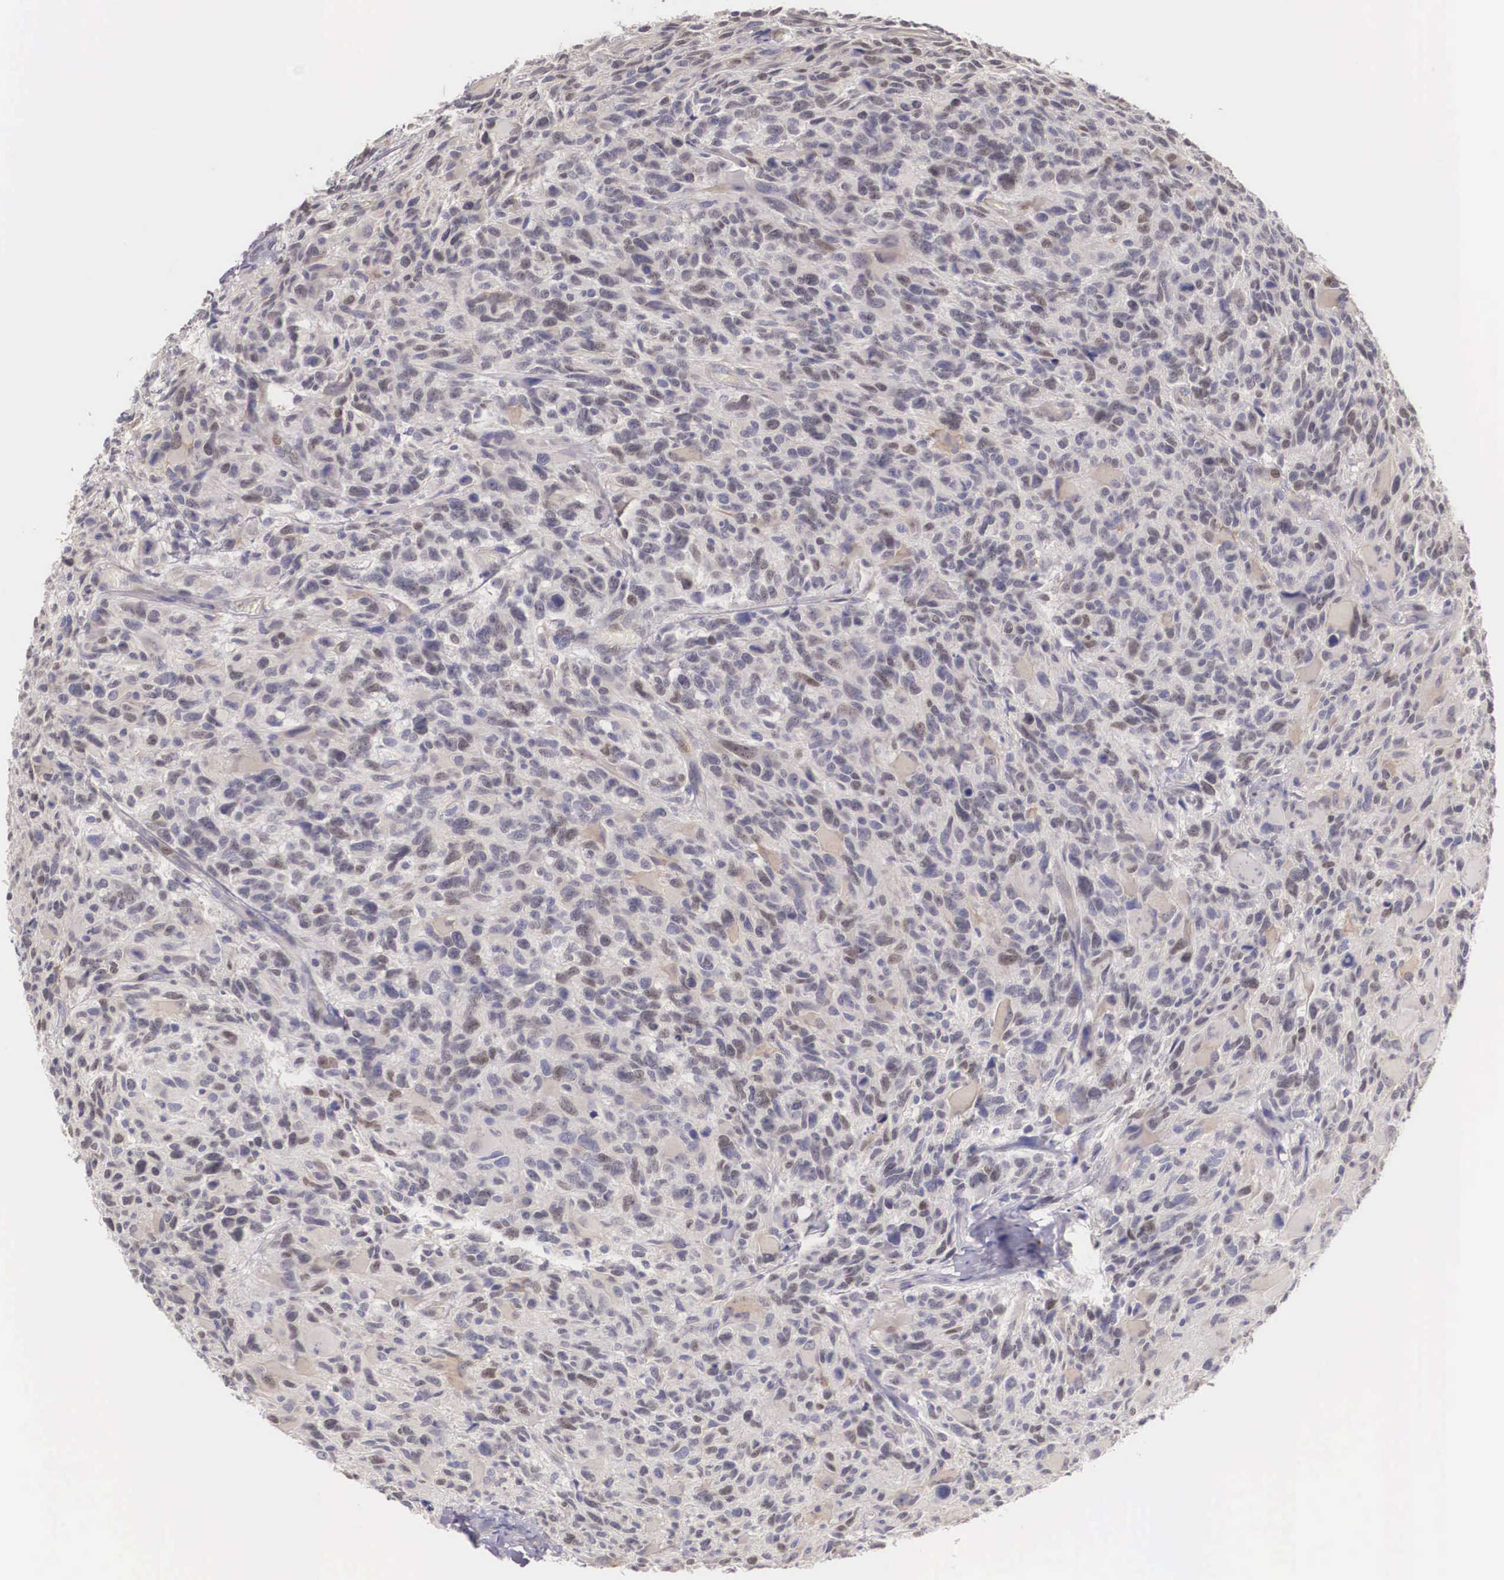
{"staining": {"intensity": "negative", "quantity": "none", "location": "none"}, "tissue": "glioma", "cell_type": "Tumor cells", "image_type": "cancer", "snomed": [{"axis": "morphology", "description": "Glioma, malignant, High grade"}, {"axis": "topography", "description": "Brain"}], "caption": "This is a histopathology image of immunohistochemistry (IHC) staining of glioma, which shows no positivity in tumor cells.", "gene": "ENOX2", "patient": {"sex": "male", "age": 69}}